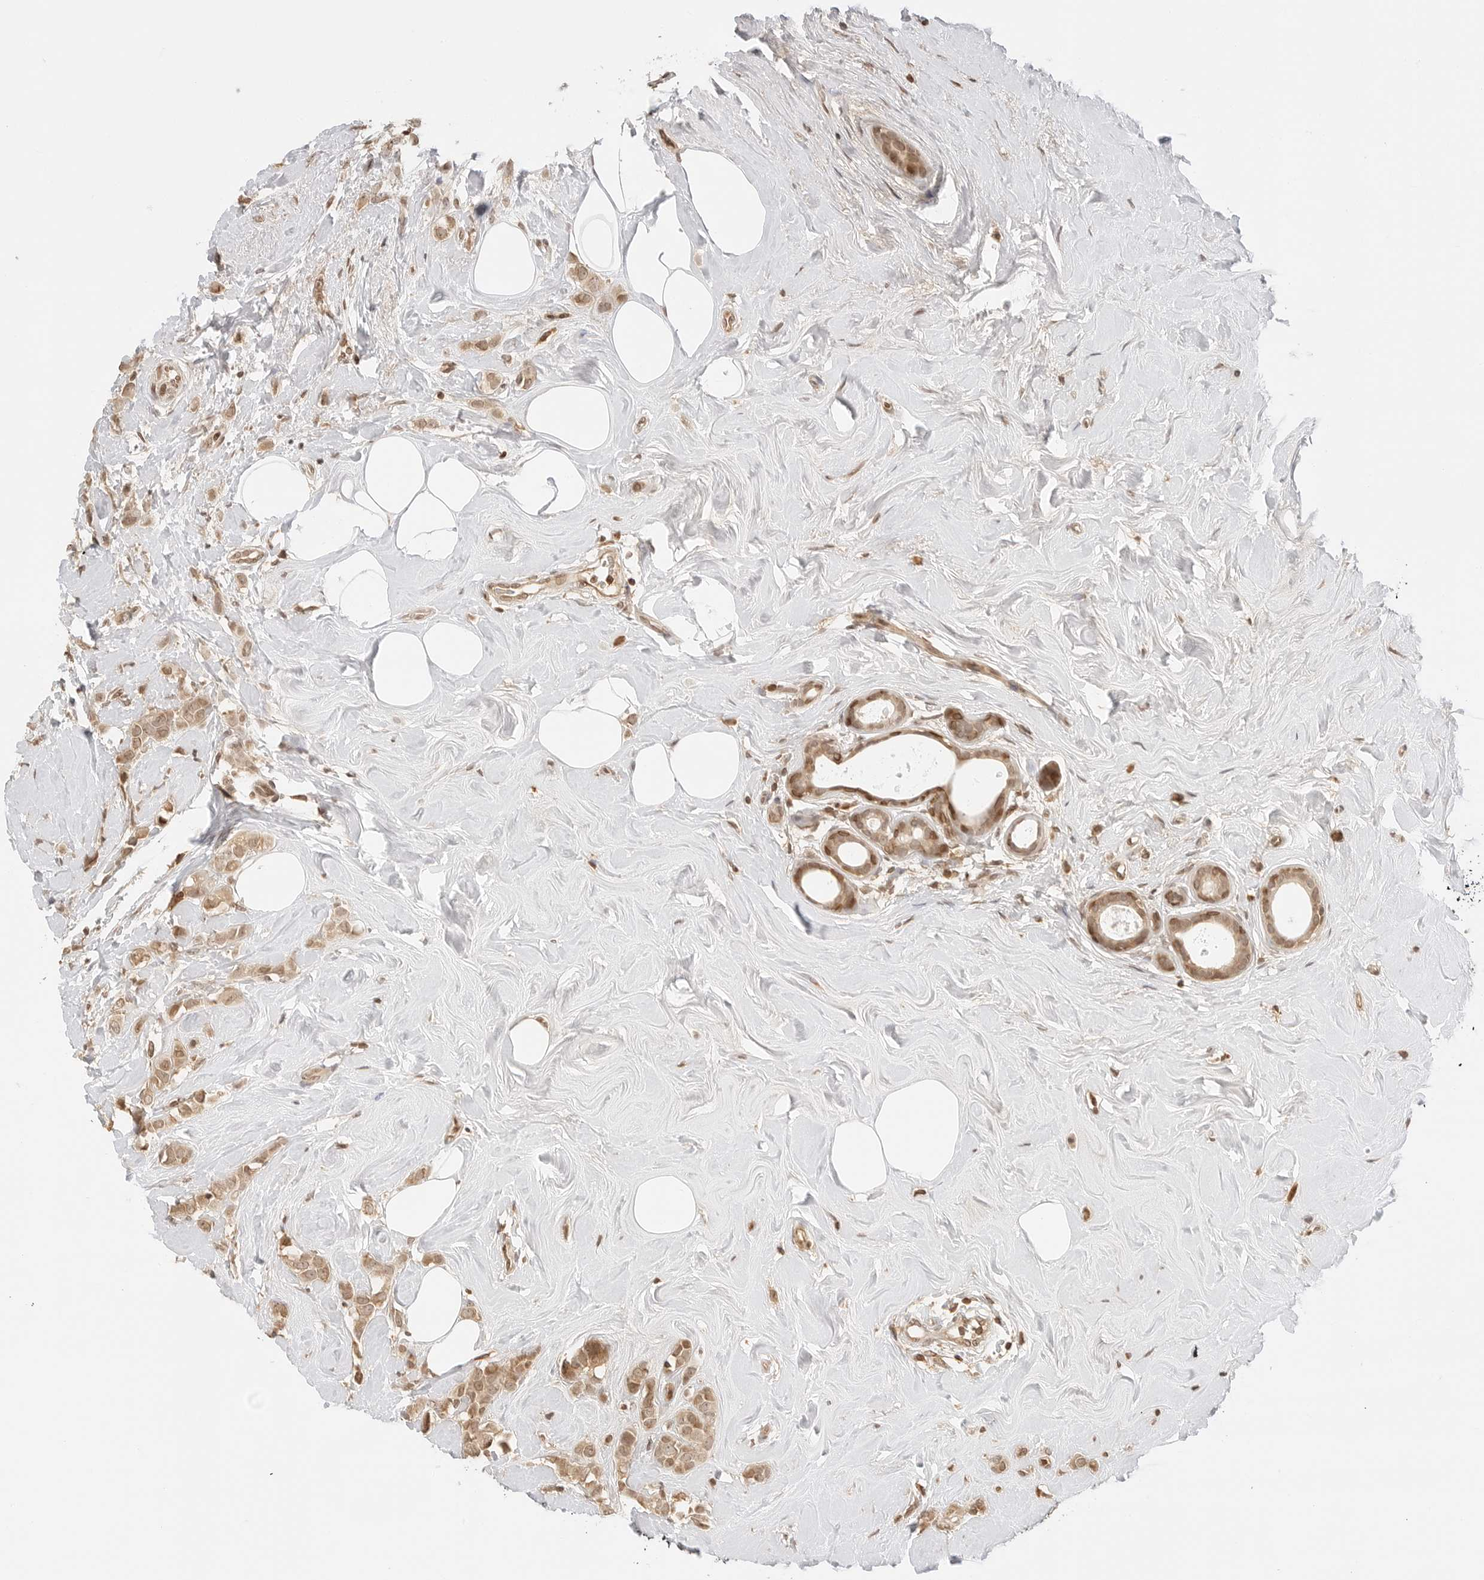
{"staining": {"intensity": "moderate", "quantity": ">75%", "location": "cytoplasmic/membranous,nuclear"}, "tissue": "breast cancer", "cell_type": "Tumor cells", "image_type": "cancer", "snomed": [{"axis": "morphology", "description": "Lobular carcinoma"}, {"axis": "topography", "description": "Breast"}], "caption": "This is a histology image of IHC staining of breast lobular carcinoma, which shows moderate expression in the cytoplasmic/membranous and nuclear of tumor cells.", "gene": "POLH", "patient": {"sex": "female", "age": 47}}